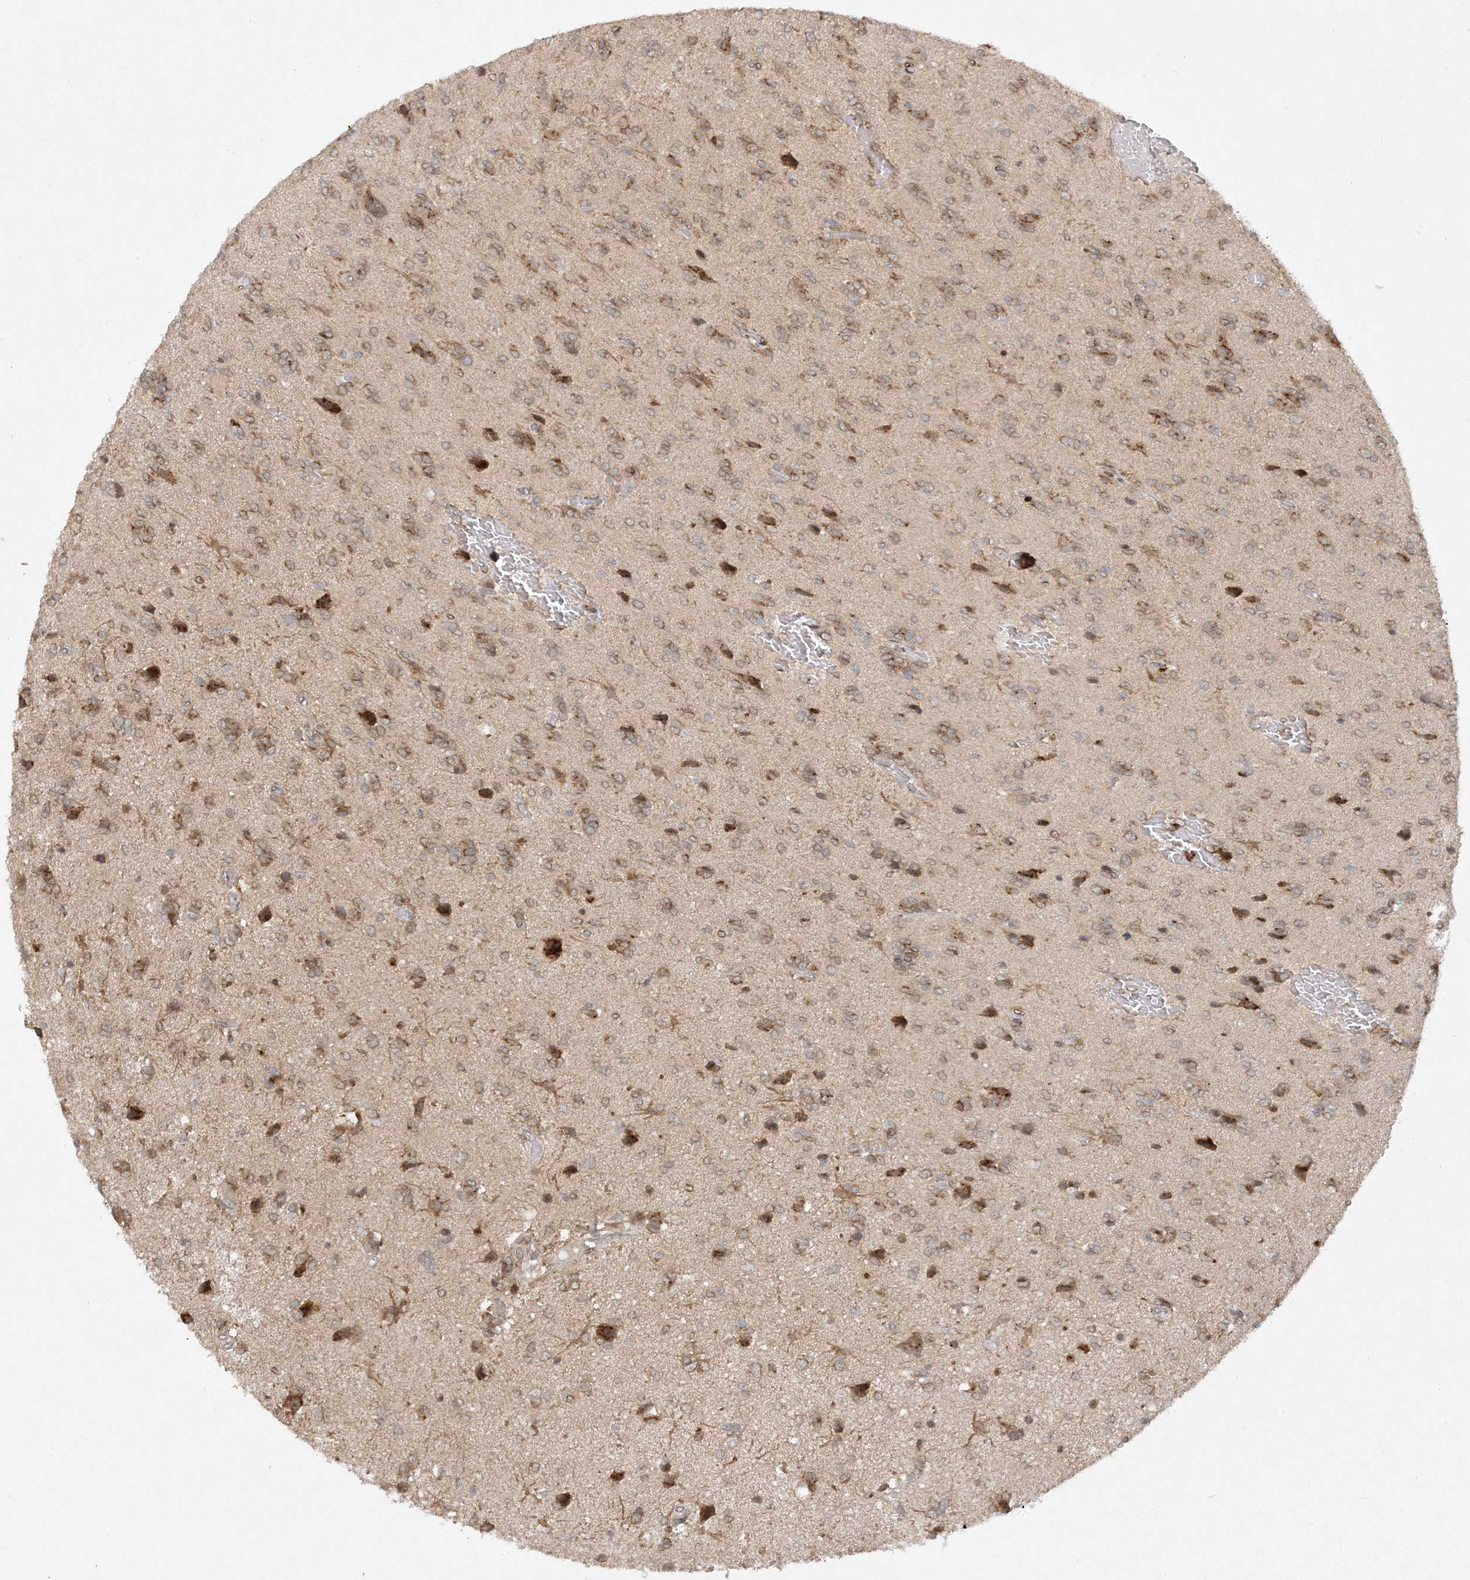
{"staining": {"intensity": "weak", "quantity": ">75%", "location": "cytoplasmic/membranous"}, "tissue": "glioma", "cell_type": "Tumor cells", "image_type": "cancer", "snomed": [{"axis": "morphology", "description": "Glioma, malignant, High grade"}, {"axis": "topography", "description": "Brain"}], "caption": "Weak cytoplasmic/membranous expression for a protein is identified in about >75% of tumor cells of high-grade glioma (malignant) using immunohistochemistry (IHC).", "gene": "SLC35A2", "patient": {"sex": "female", "age": 59}}